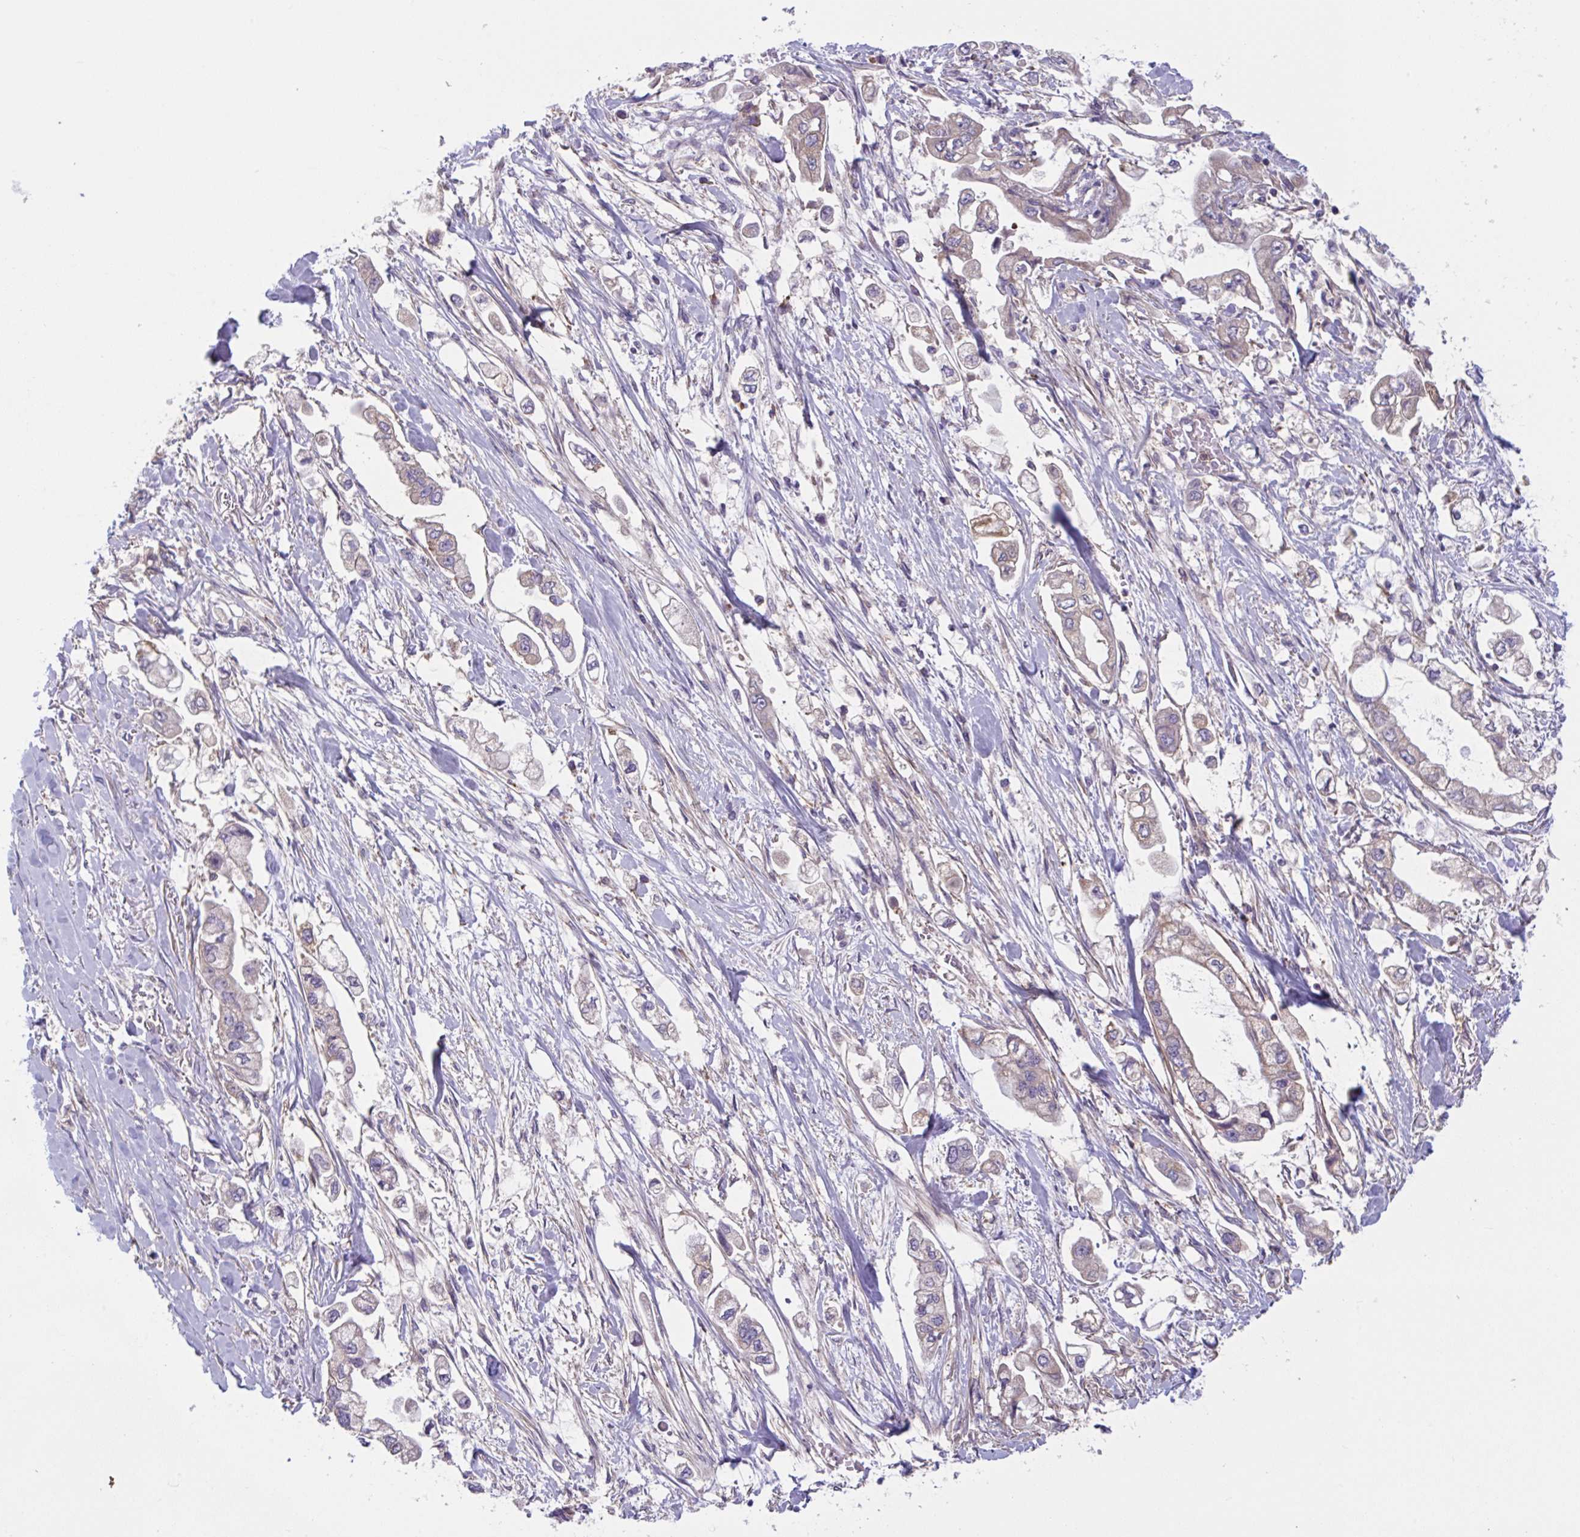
{"staining": {"intensity": "negative", "quantity": "none", "location": "none"}, "tissue": "stomach cancer", "cell_type": "Tumor cells", "image_type": "cancer", "snomed": [{"axis": "morphology", "description": "Adenocarcinoma, NOS"}, {"axis": "topography", "description": "Stomach"}], "caption": "Immunohistochemistry (IHC) of stomach adenocarcinoma exhibits no staining in tumor cells. Brightfield microscopy of immunohistochemistry (IHC) stained with DAB (brown) and hematoxylin (blue), captured at high magnification.", "gene": "WNT9B", "patient": {"sex": "male", "age": 62}}